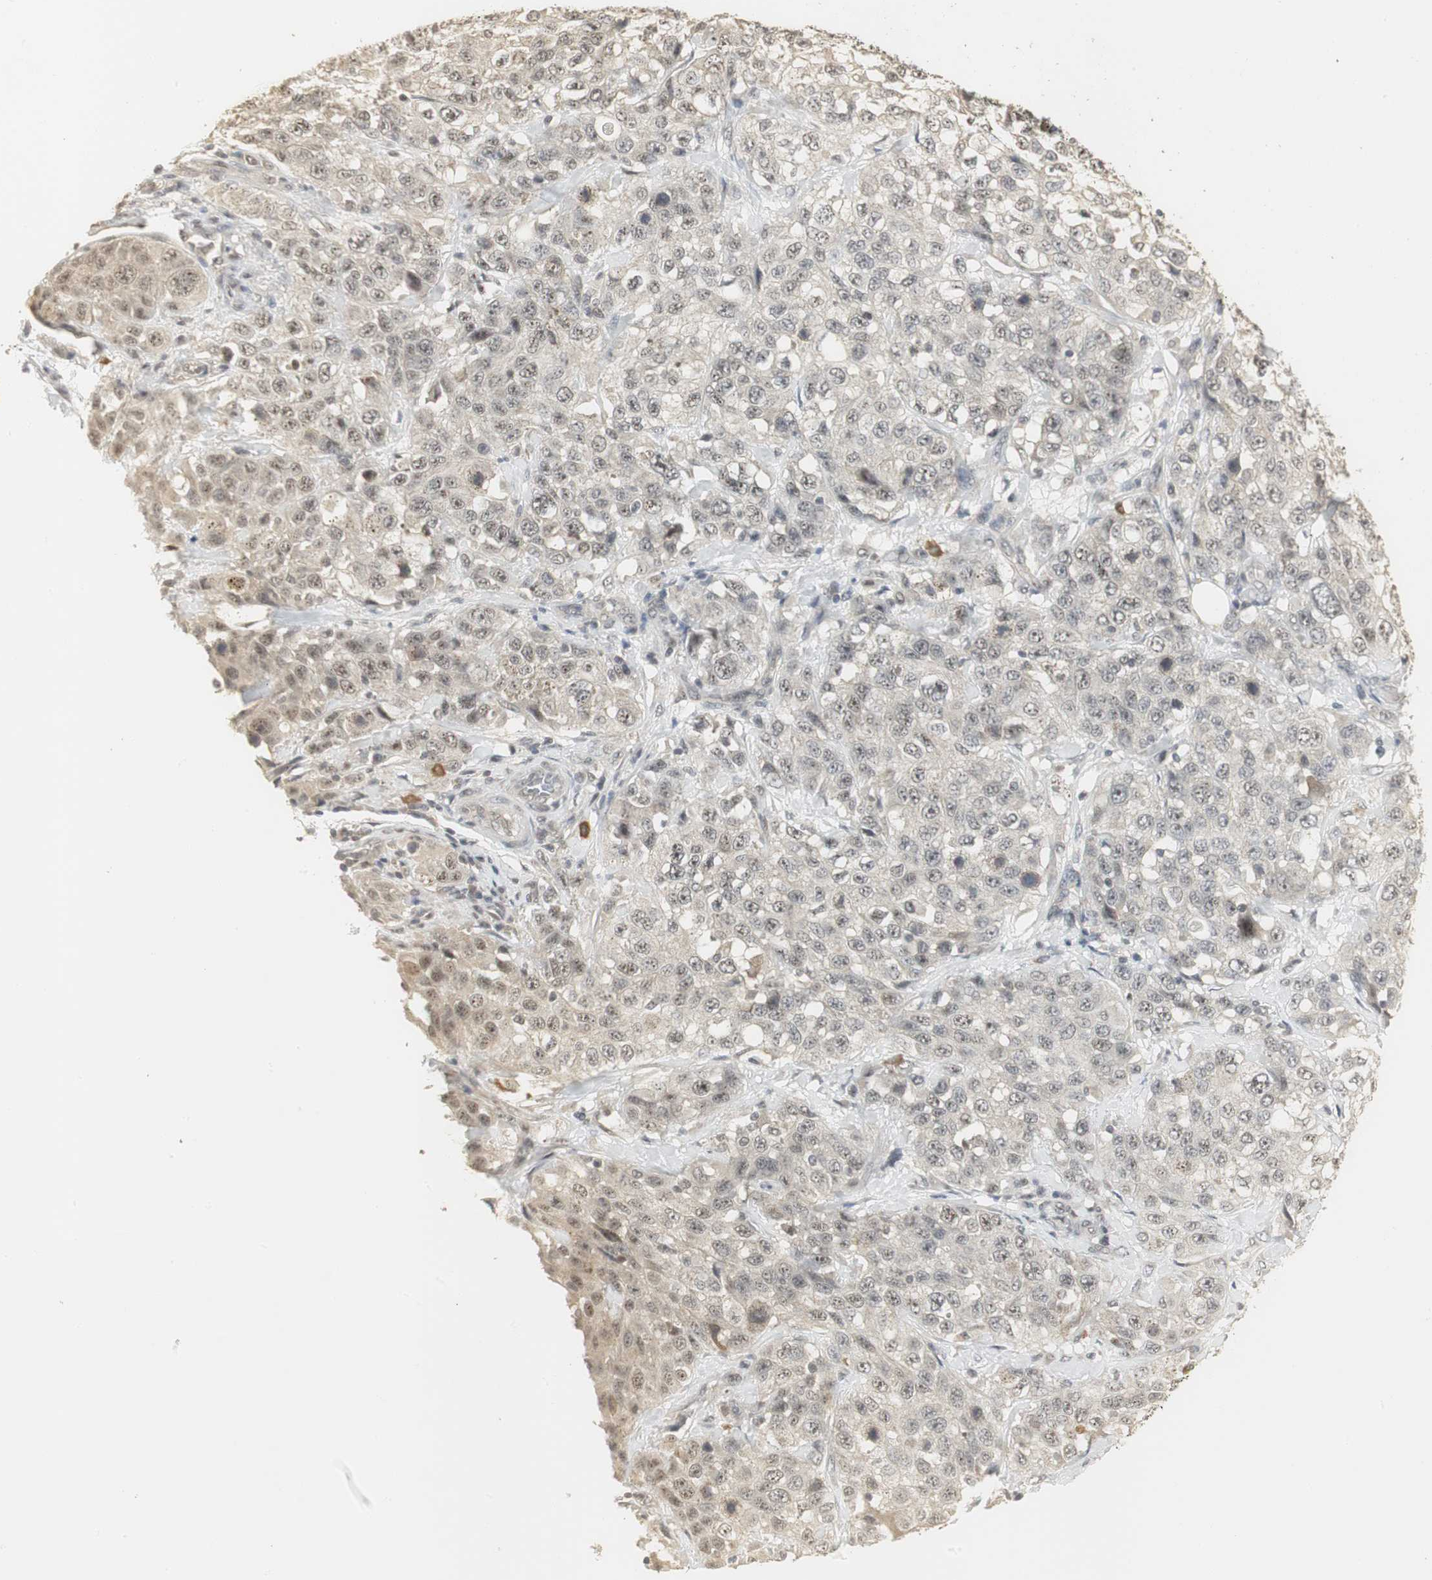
{"staining": {"intensity": "weak", "quantity": "<25%", "location": "cytoplasmic/membranous,nuclear"}, "tissue": "stomach cancer", "cell_type": "Tumor cells", "image_type": "cancer", "snomed": [{"axis": "morphology", "description": "Normal tissue, NOS"}, {"axis": "morphology", "description": "Adenocarcinoma, NOS"}, {"axis": "topography", "description": "Stomach"}], "caption": "This is an immunohistochemistry (IHC) histopathology image of human stomach adenocarcinoma. There is no expression in tumor cells.", "gene": "ELOA", "patient": {"sex": "male", "age": 48}}